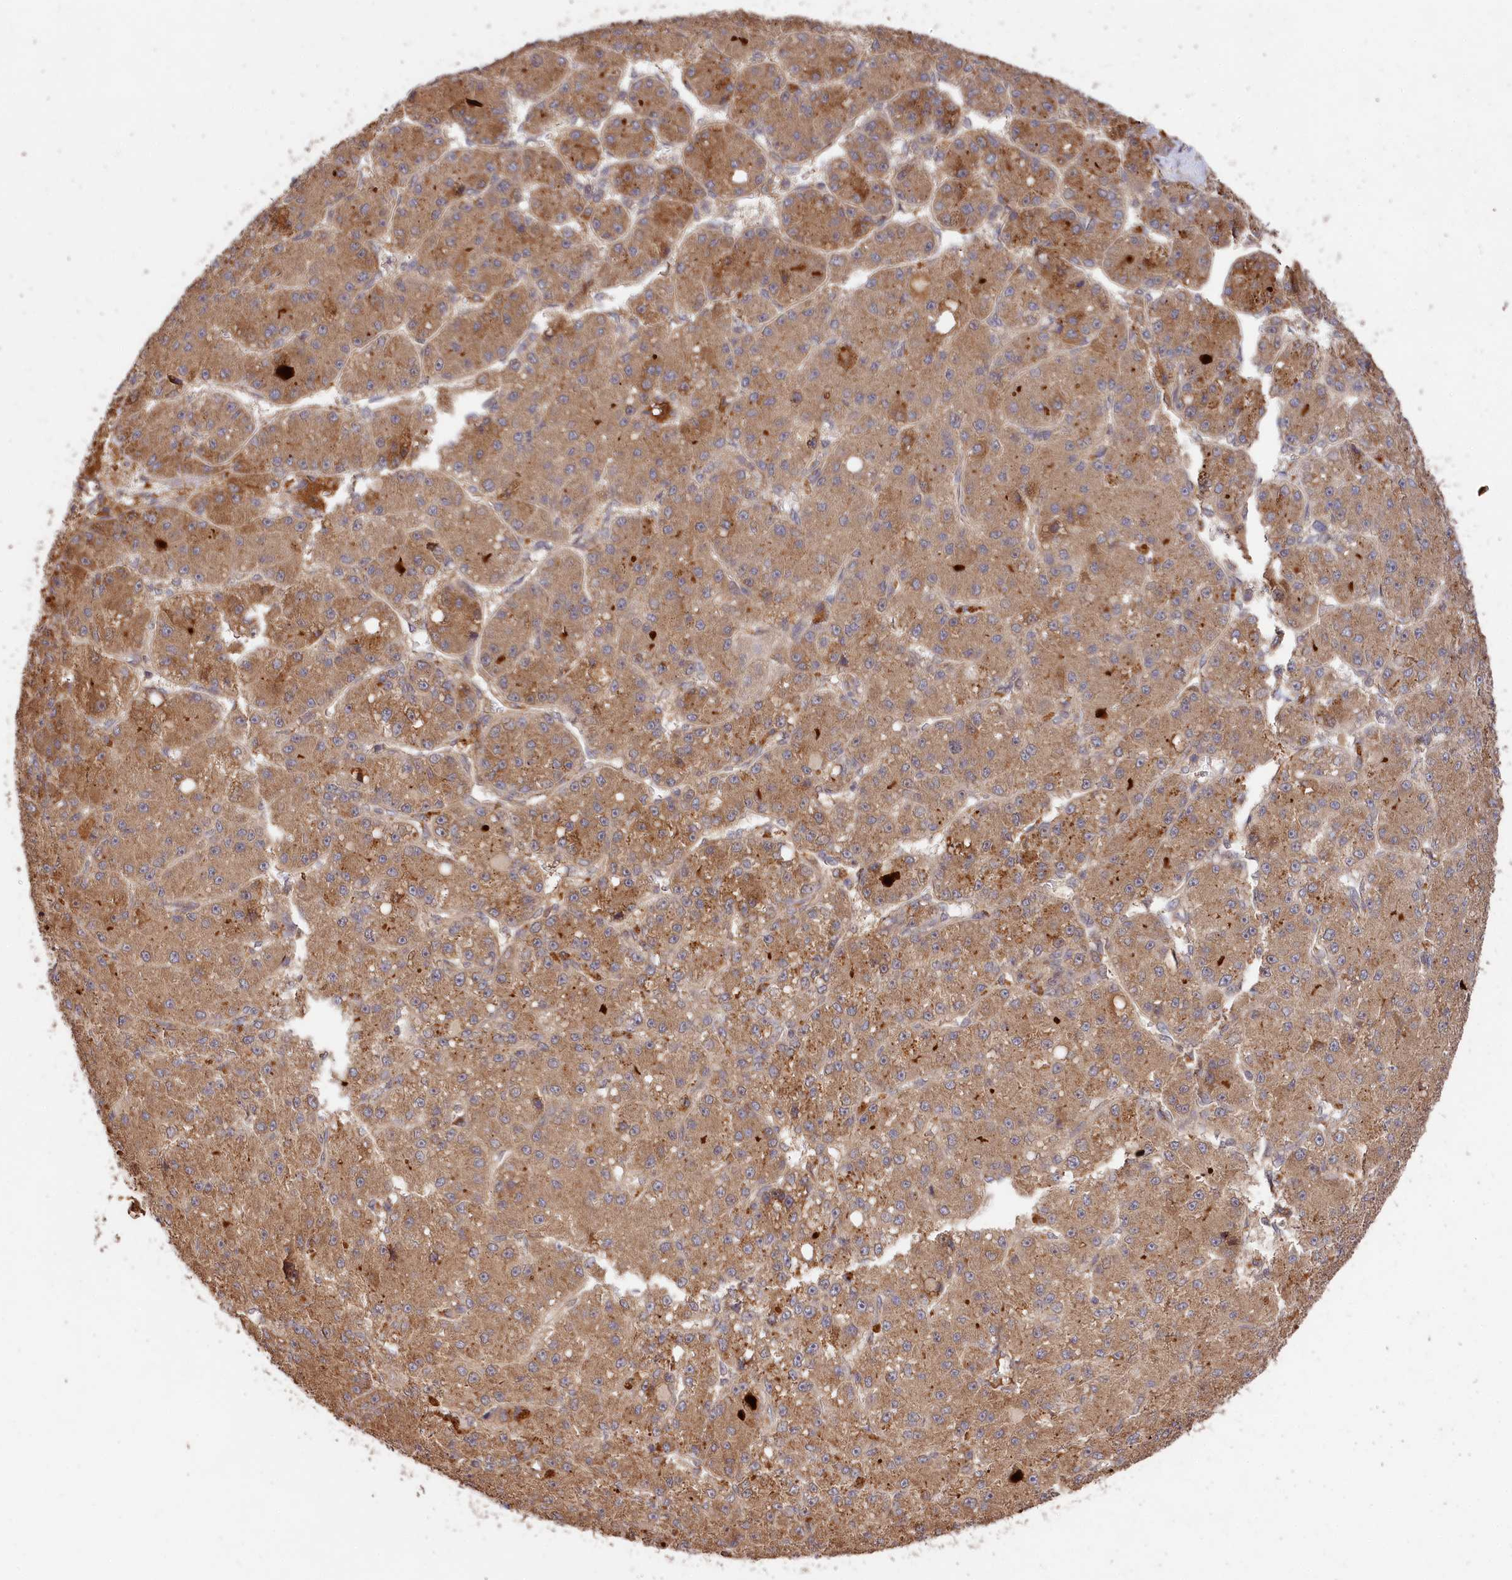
{"staining": {"intensity": "moderate", "quantity": ">75%", "location": "cytoplasmic/membranous"}, "tissue": "liver cancer", "cell_type": "Tumor cells", "image_type": "cancer", "snomed": [{"axis": "morphology", "description": "Carcinoma, Hepatocellular, NOS"}, {"axis": "topography", "description": "Liver"}], "caption": "Protein staining by IHC reveals moderate cytoplasmic/membranous positivity in approximately >75% of tumor cells in hepatocellular carcinoma (liver).", "gene": "MCF2L2", "patient": {"sex": "male", "age": 67}}